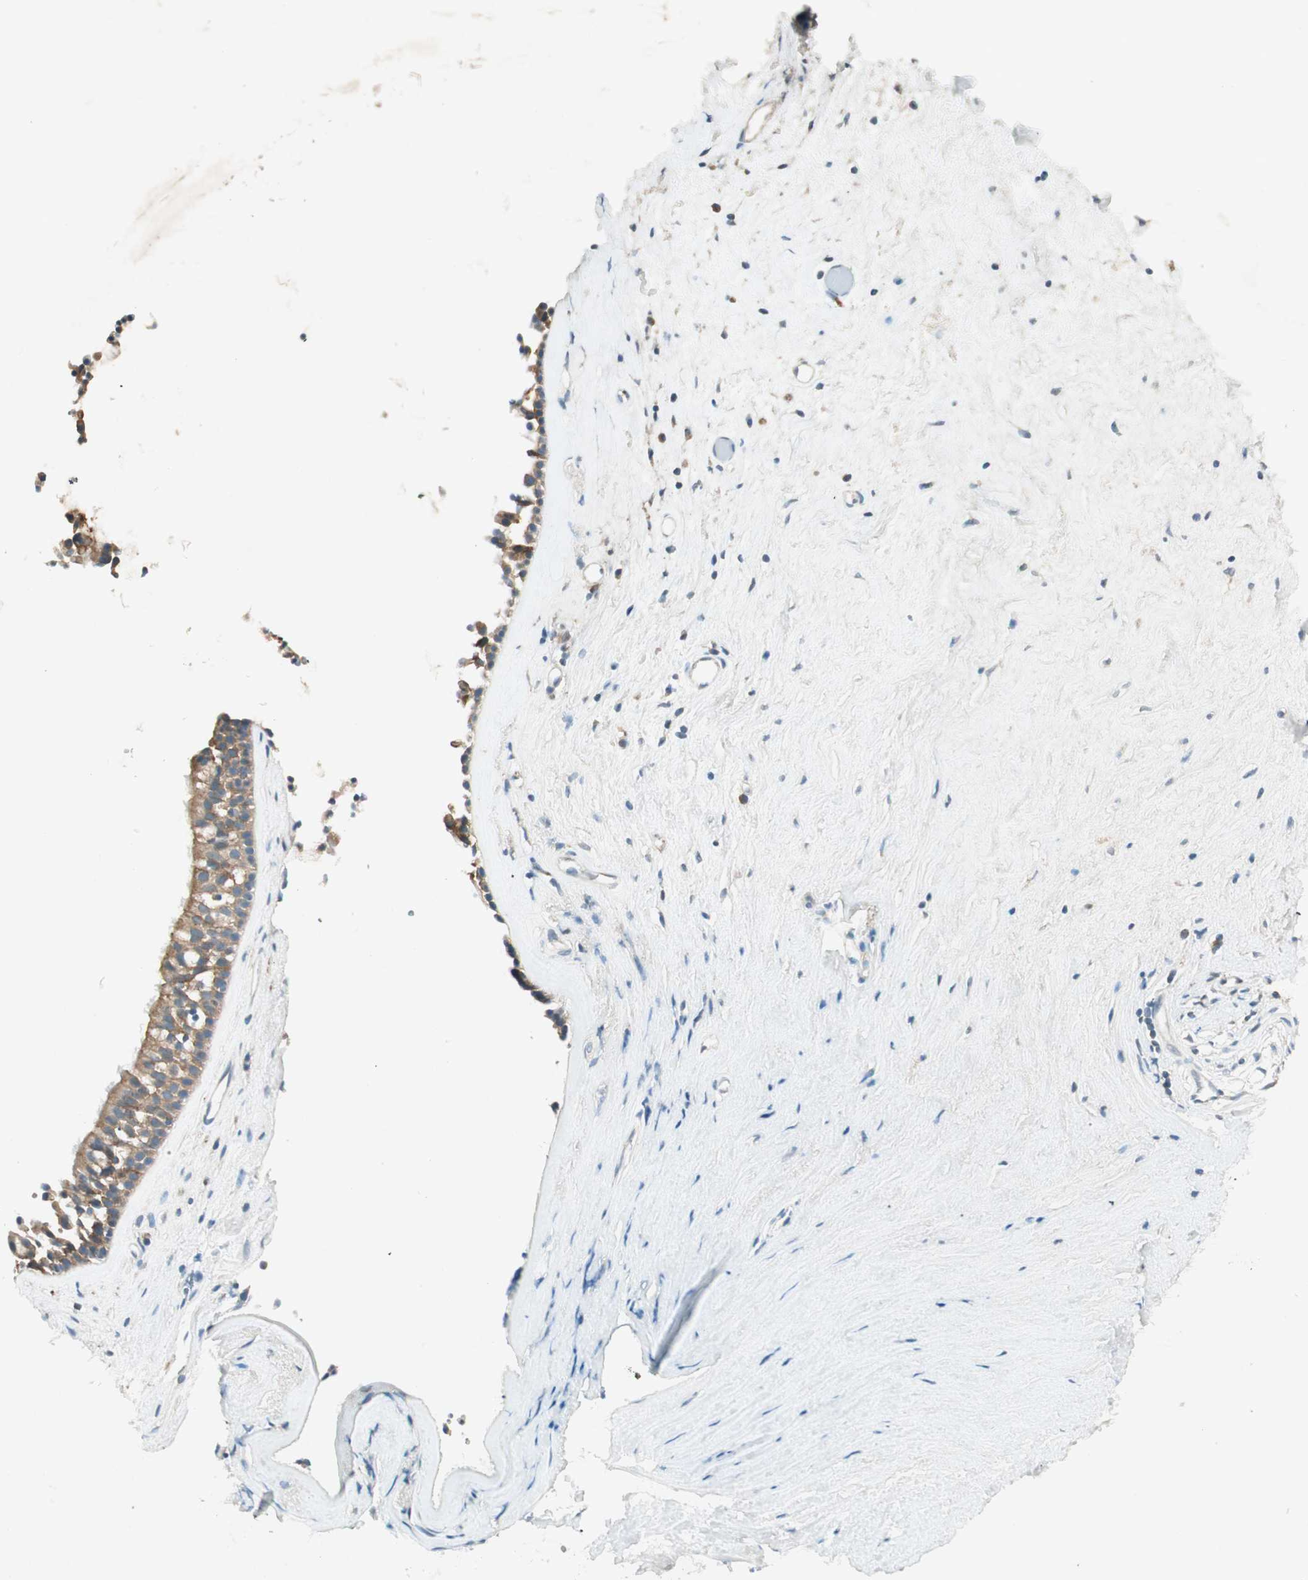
{"staining": {"intensity": "moderate", "quantity": ">75%", "location": "cytoplasmic/membranous"}, "tissue": "nasopharynx", "cell_type": "Respiratory epithelial cells", "image_type": "normal", "snomed": [{"axis": "morphology", "description": "Normal tissue, NOS"}, {"axis": "morphology", "description": "Inflammation, NOS"}, {"axis": "topography", "description": "Nasopharynx"}], "caption": "Protein expression analysis of normal nasopharynx exhibits moderate cytoplasmic/membranous expression in about >75% of respiratory epithelial cells. Nuclei are stained in blue.", "gene": "NKAIN1", "patient": {"sex": "male", "age": 48}}